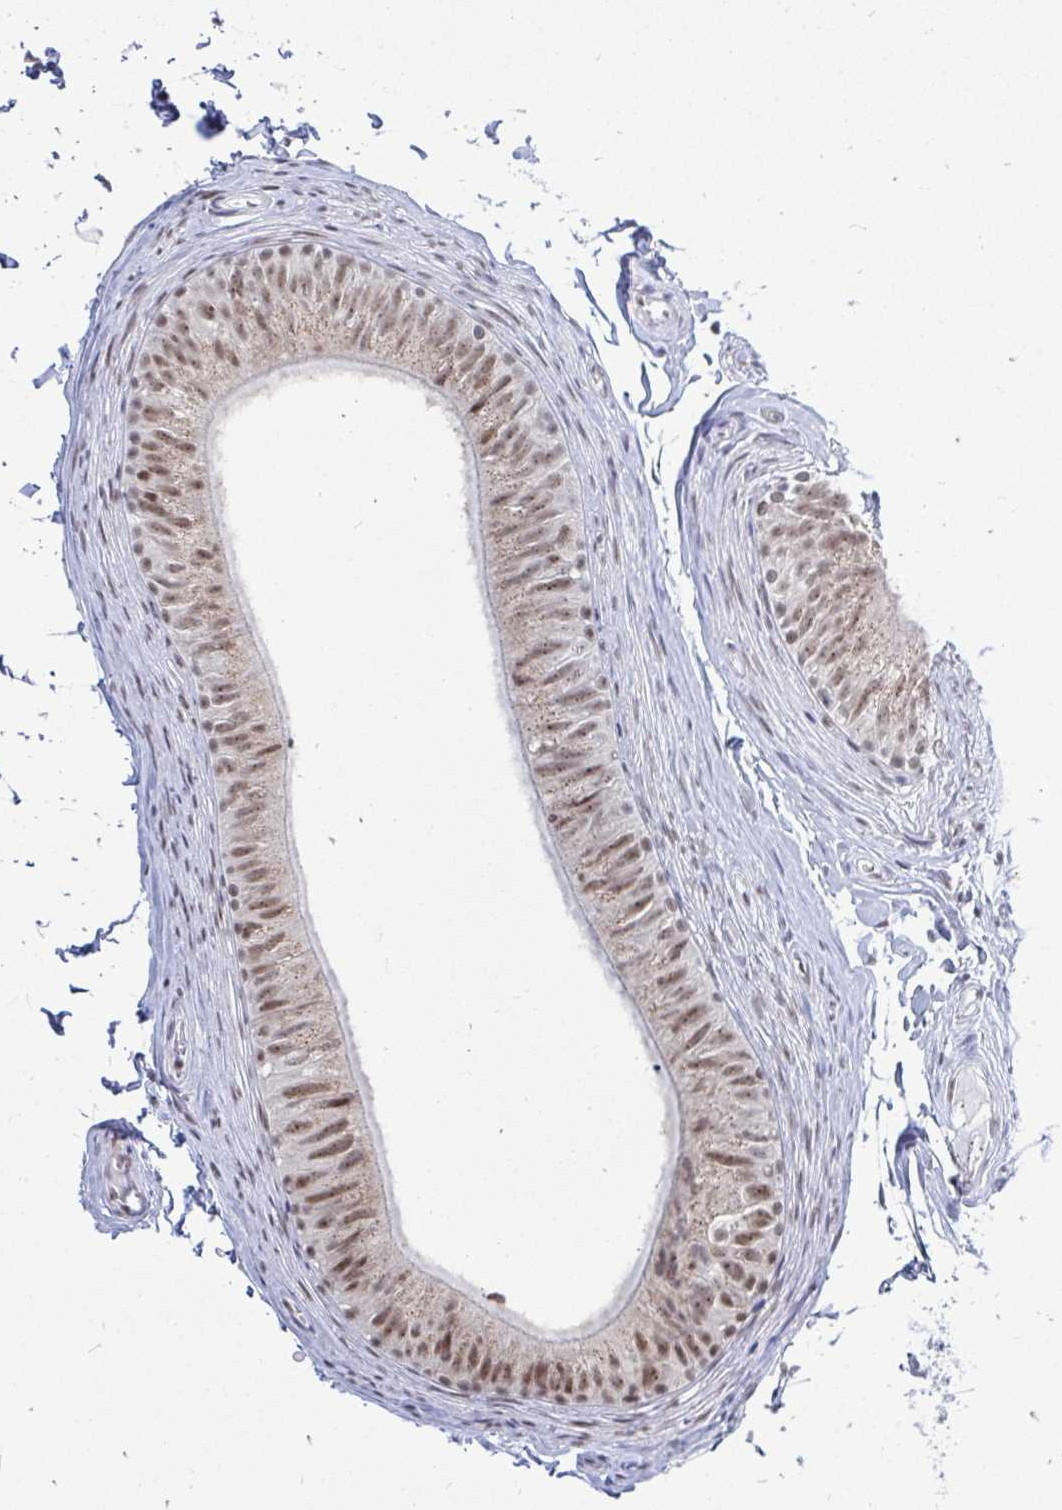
{"staining": {"intensity": "moderate", "quantity": ">75%", "location": "cytoplasmic/membranous,nuclear"}, "tissue": "epididymis", "cell_type": "Glandular cells", "image_type": "normal", "snomed": [{"axis": "morphology", "description": "Normal tissue, NOS"}, {"axis": "topography", "description": "Epididymis, spermatic cord, NOS"}, {"axis": "topography", "description": "Epididymis"}, {"axis": "topography", "description": "Peripheral nerve tissue"}], "caption": "DAB (3,3'-diaminobenzidine) immunohistochemical staining of benign human epididymis shows moderate cytoplasmic/membranous,nuclear protein staining in about >75% of glandular cells.", "gene": "TRIP12", "patient": {"sex": "male", "age": 29}}